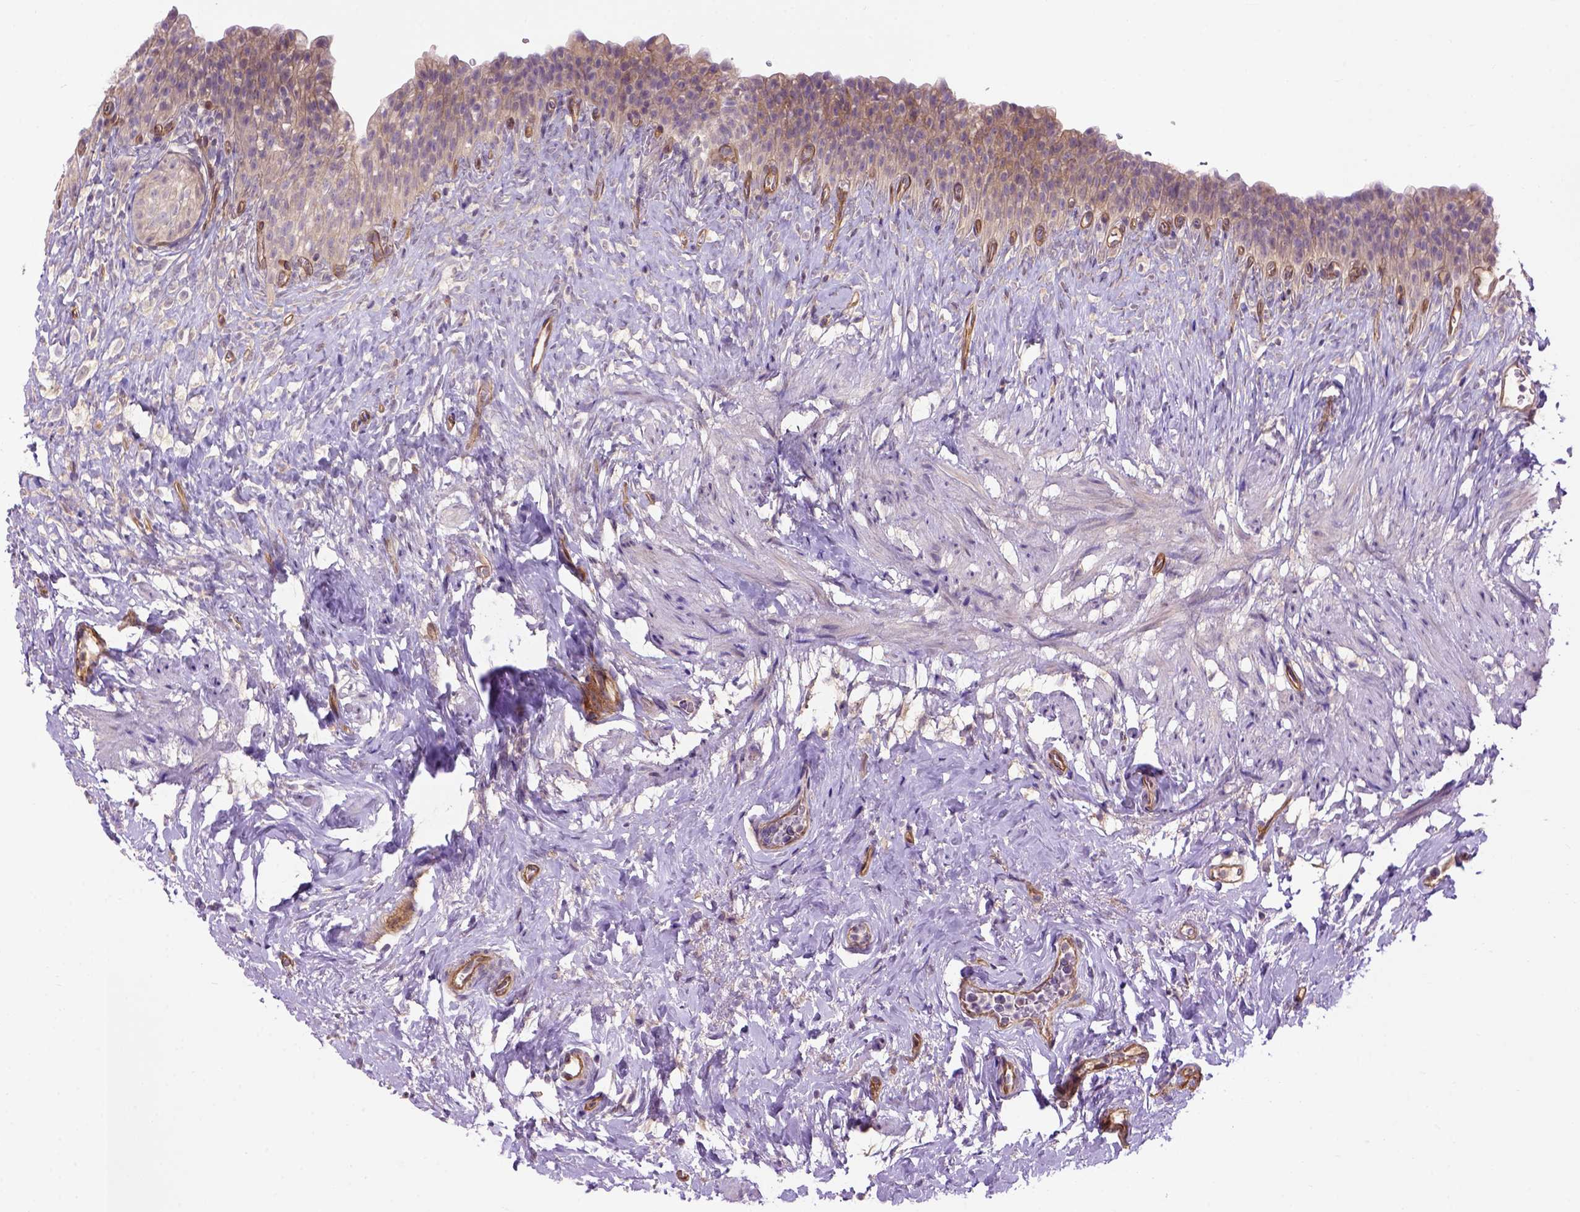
{"staining": {"intensity": "negative", "quantity": "none", "location": "none"}, "tissue": "urinary bladder", "cell_type": "Urothelial cells", "image_type": "normal", "snomed": [{"axis": "morphology", "description": "Normal tissue, NOS"}, {"axis": "topography", "description": "Urinary bladder"}, {"axis": "topography", "description": "Prostate"}], "caption": "IHC histopathology image of unremarkable urinary bladder: human urinary bladder stained with DAB (3,3'-diaminobenzidine) exhibits no significant protein staining in urothelial cells.", "gene": "CASKIN2", "patient": {"sex": "male", "age": 76}}